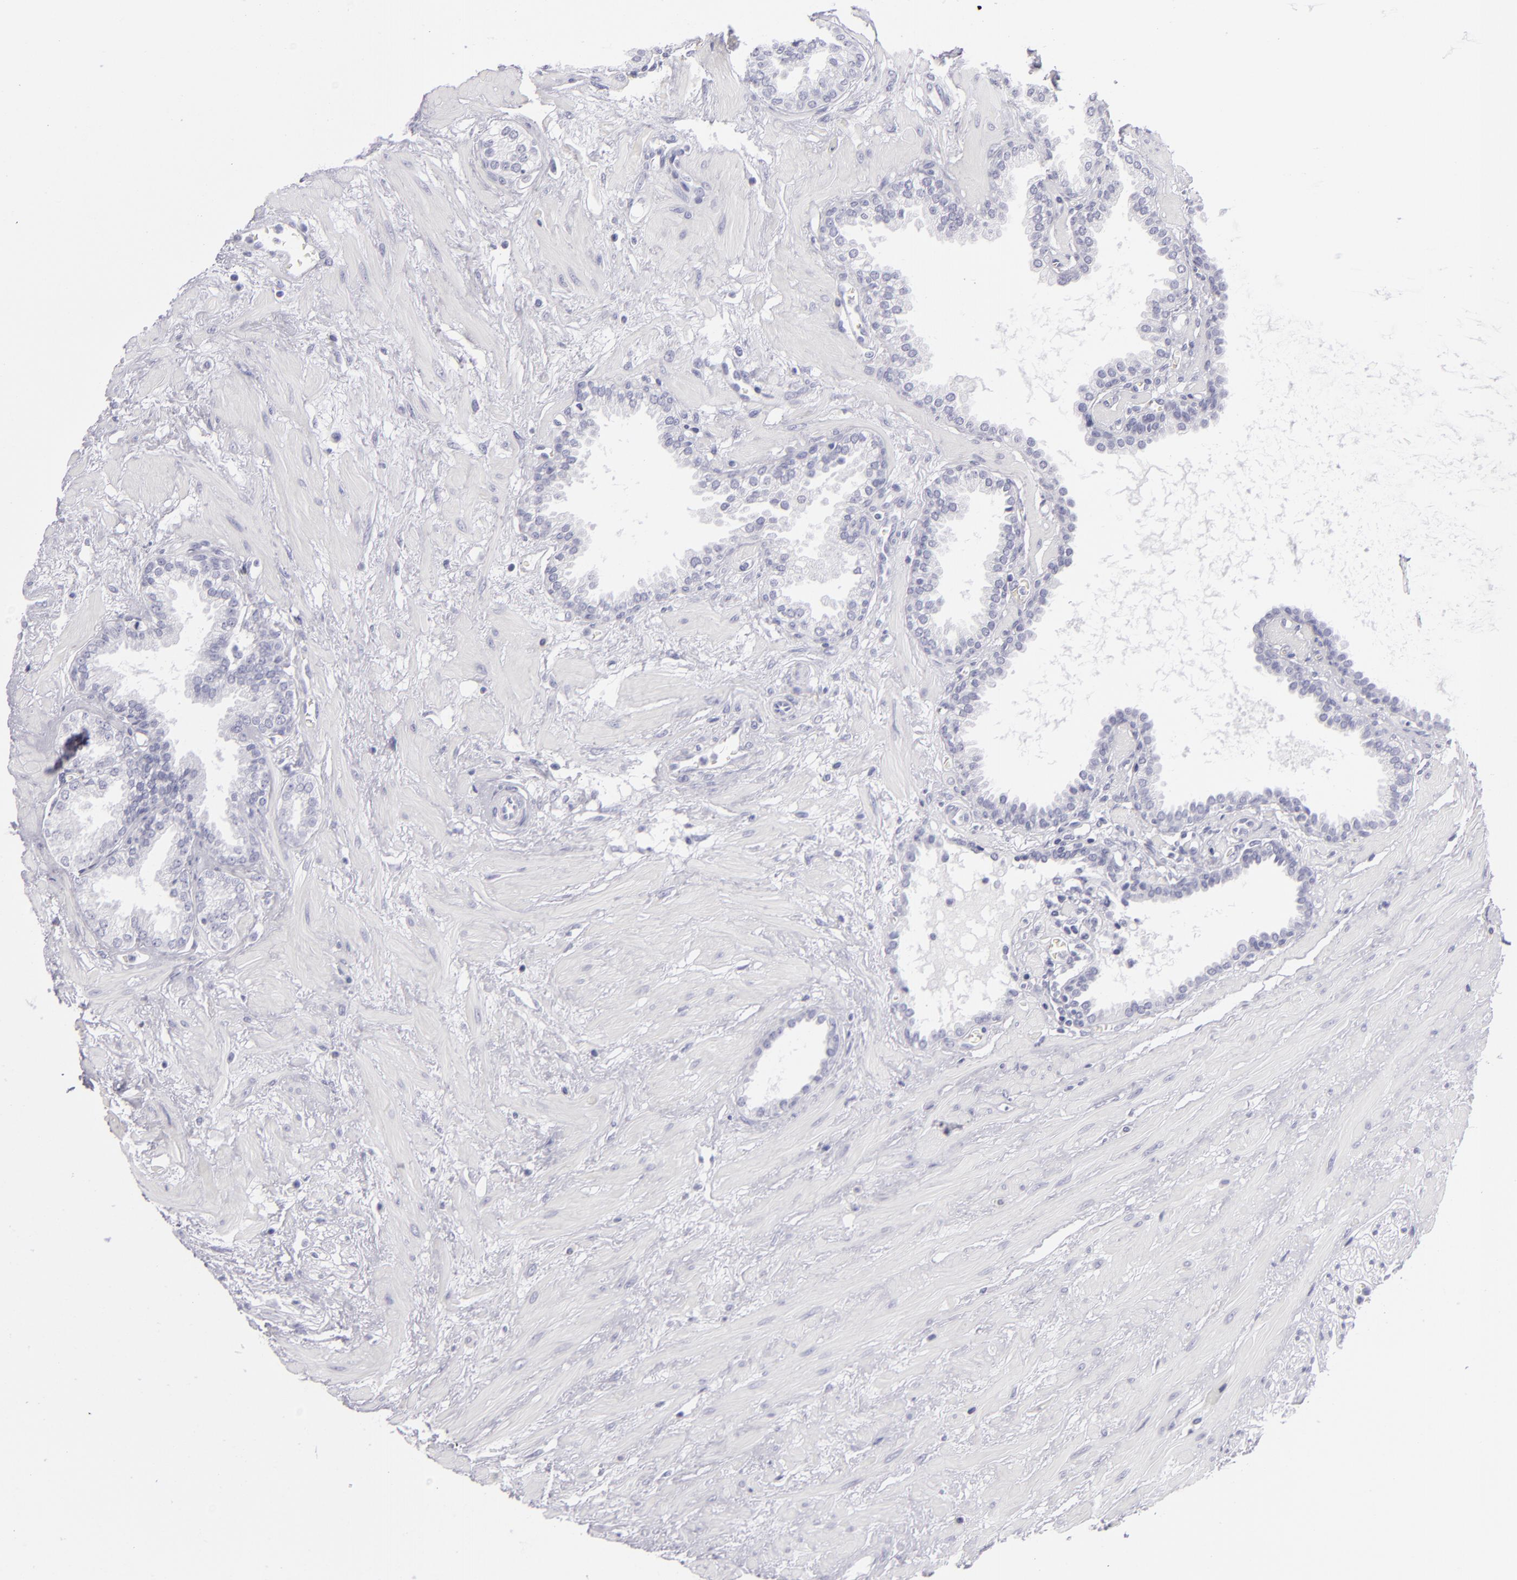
{"staining": {"intensity": "negative", "quantity": "none", "location": "none"}, "tissue": "prostate", "cell_type": "Glandular cells", "image_type": "normal", "snomed": [{"axis": "morphology", "description": "Normal tissue, NOS"}, {"axis": "topography", "description": "Prostate"}], "caption": "A photomicrograph of human prostate is negative for staining in glandular cells. (Immunohistochemistry, brightfield microscopy, high magnification).", "gene": "VIL1", "patient": {"sex": "male", "age": 64}}